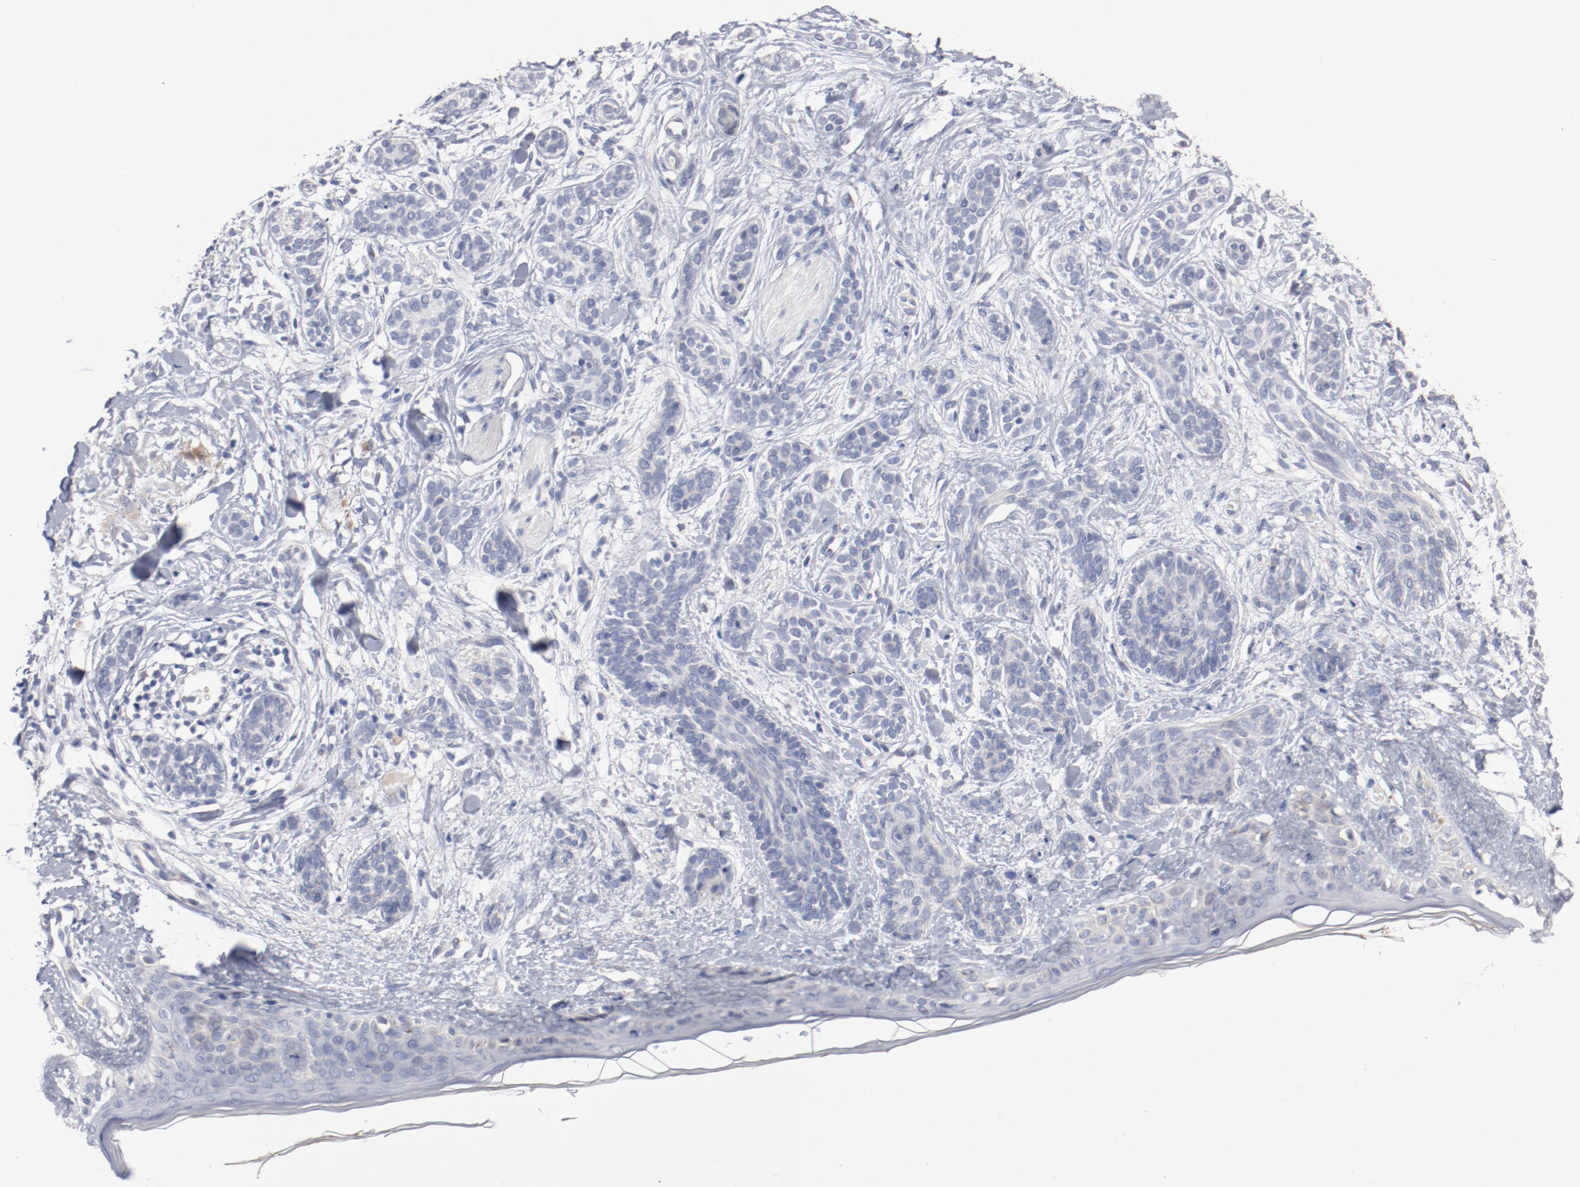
{"staining": {"intensity": "negative", "quantity": "none", "location": "none"}, "tissue": "skin cancer", "cell_type": "Tumor cells", "image_type": "cancer", "snomed": [{"axis": "morphology", "description": "Normal tissue, NOS"}, {"axis": "morphology", "description": "Basal cell carcinoma"}, {"axis": "topography", "description": "Skin"}], "caption": "Protein analysis of skin cancer (basal cell carcinoma) exhibits no significant expression in tumor cells.", "gene": "AK7", "patient": {"sex": "male", "age": 63}}